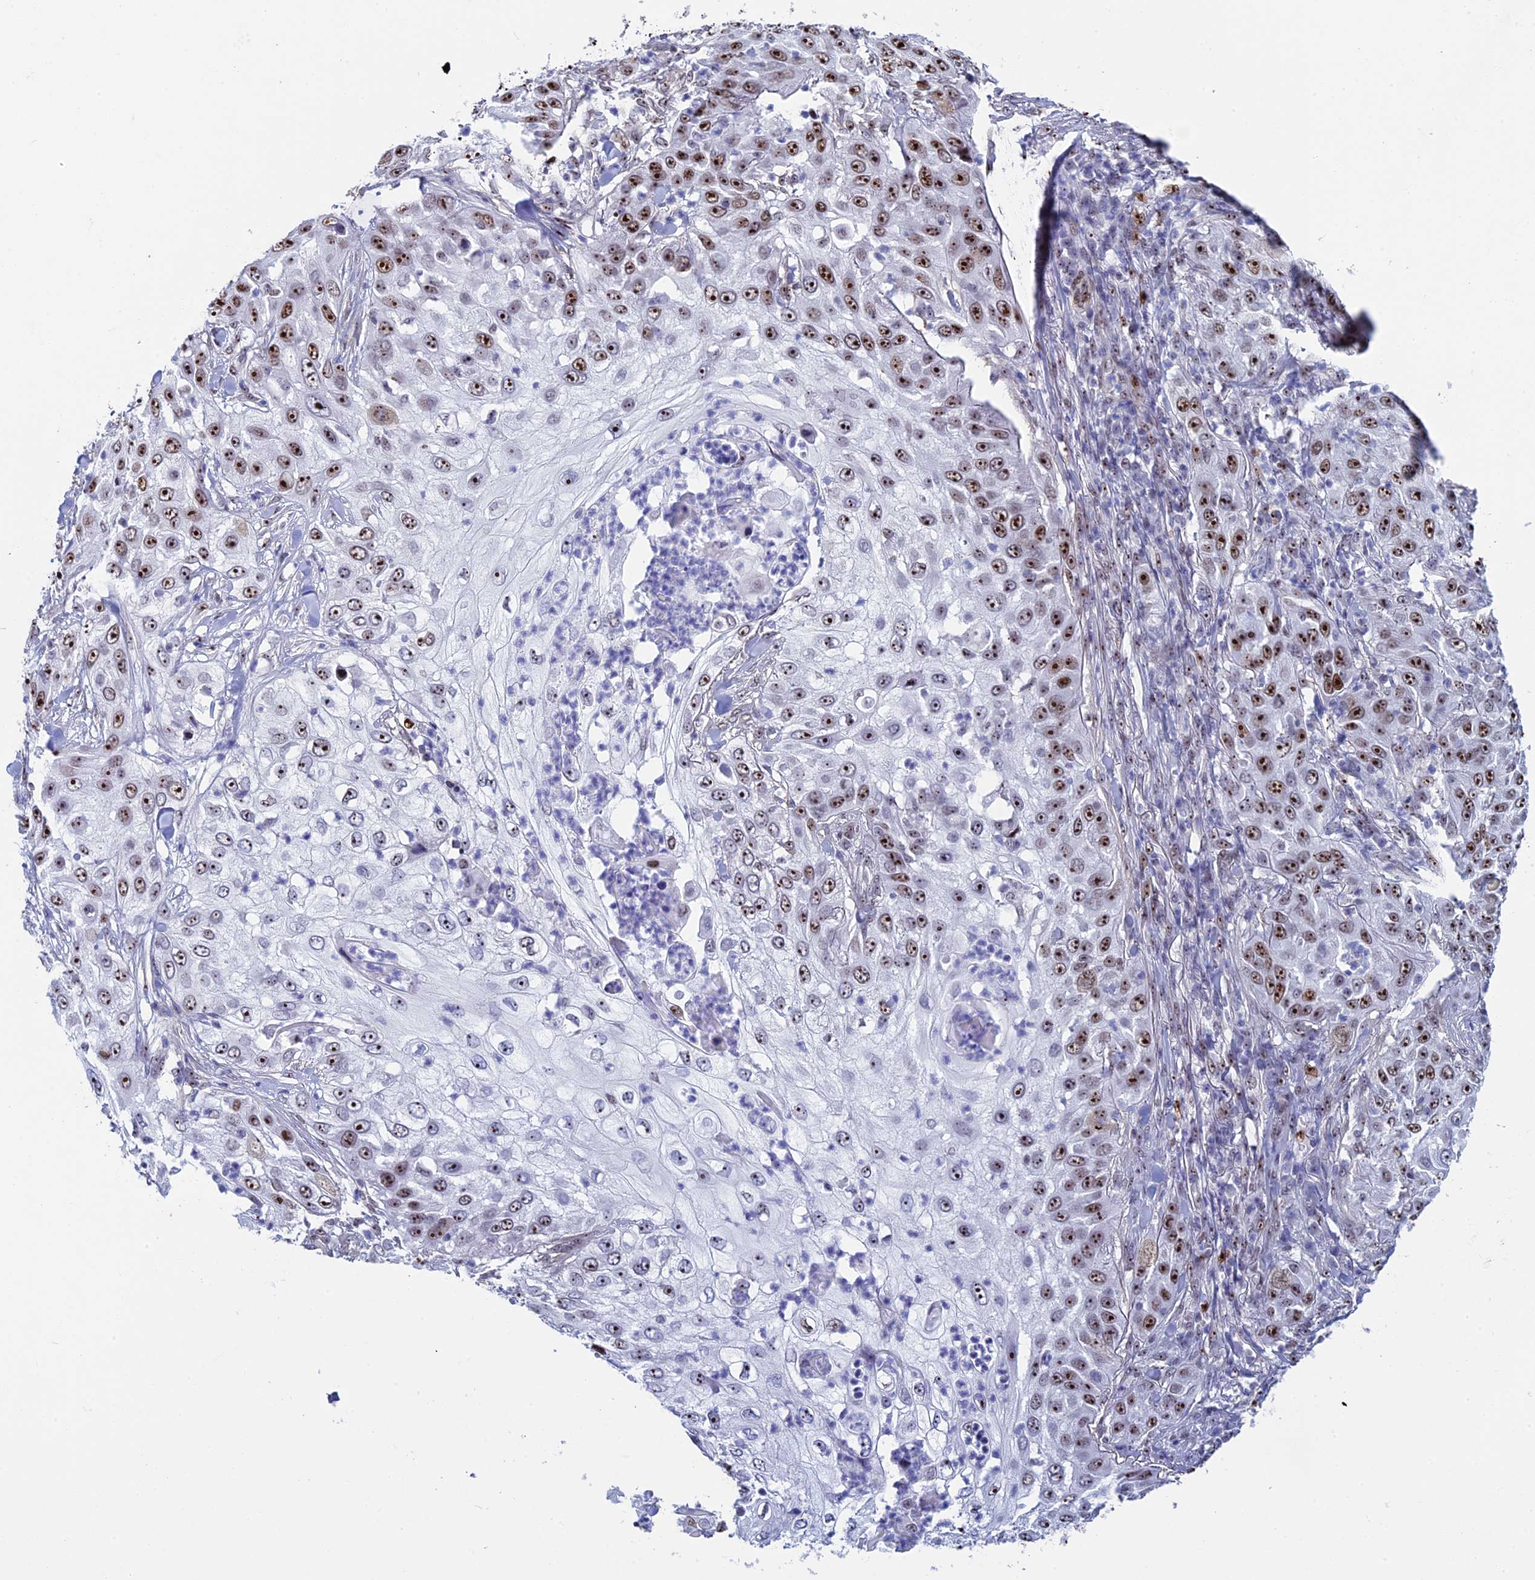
{"staining": {"intensity": "strong", "quantity": ">75%", "location": "nuclear"}, "tissue": "skin cancer", "cell_type": "Tumor cells", "image_type": "cancer", "snomed": [{"axis": "morphology", "description": "Squamous cell carcinoma, NOS"}, {"axis": "topography", "description": "Skin"}], "caption": "About >75% of tumor cells in human skin squamous cell carcinoma exhibit strong nuclear protein staining as visualized by brown immunohistochemical staining.", "gene": "CCDC86", "patient": {"sex": "female", "age": 44}}